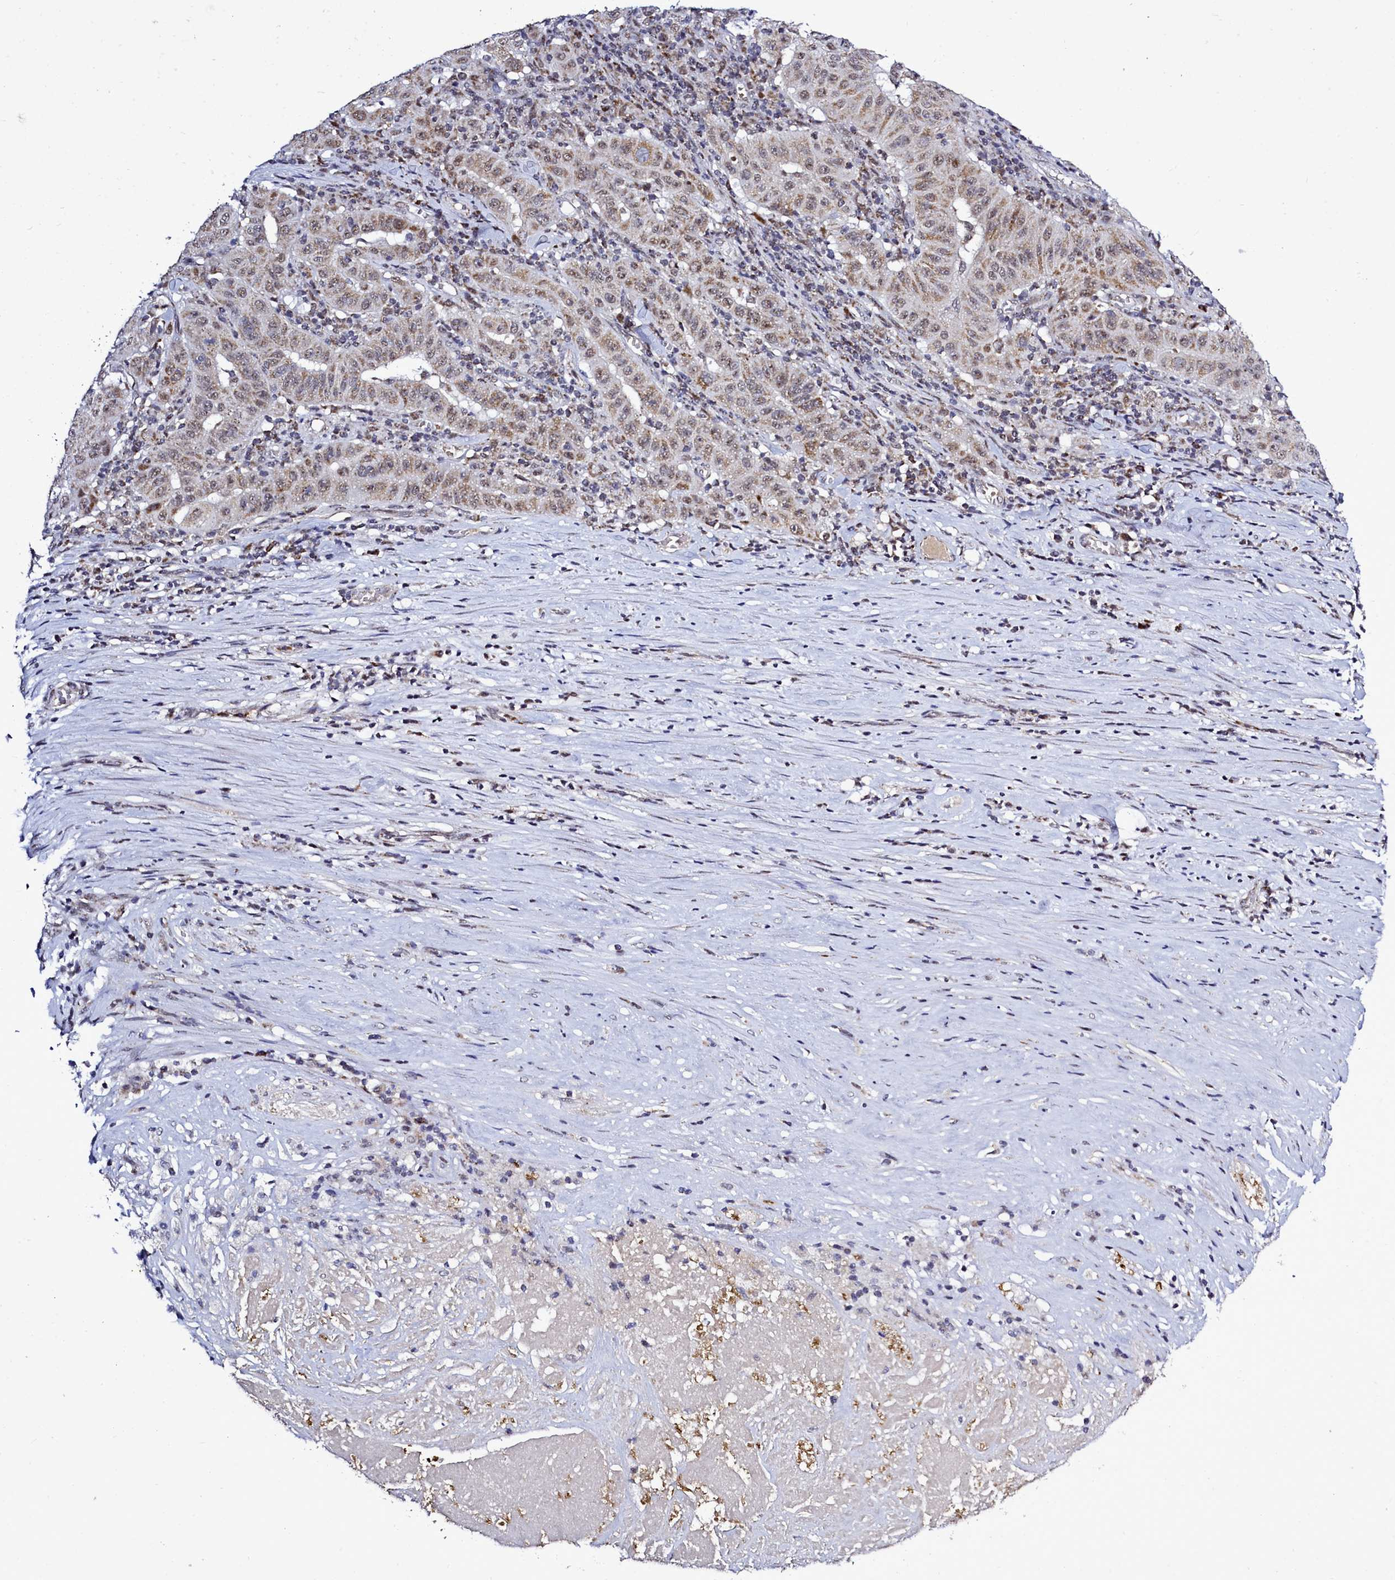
{"staining": {"intensity": "moderate", "quantity": ">75%", "location": "cytoplasmic/membranous,nuclear"}, "tissue": "pancreatic cancer", "cell_type": "Tumor cells", "image_type": "cancer", "snomed": [{"axis": "morphology", "description": "Adenocarcinoma, NOS"}, {"axis": "topography", "description": "Pancreas"}], "caption": "A histopathology image showing moderate cytoplasmic/membranous and nuclear expression in about >75% of tumor cells in pancreatic cancer (adenocarcinoma), as visualized by brown immunohistochemical staining.", "gene": "POM121L2", "patient": {"sex": "male", "age": 63}}